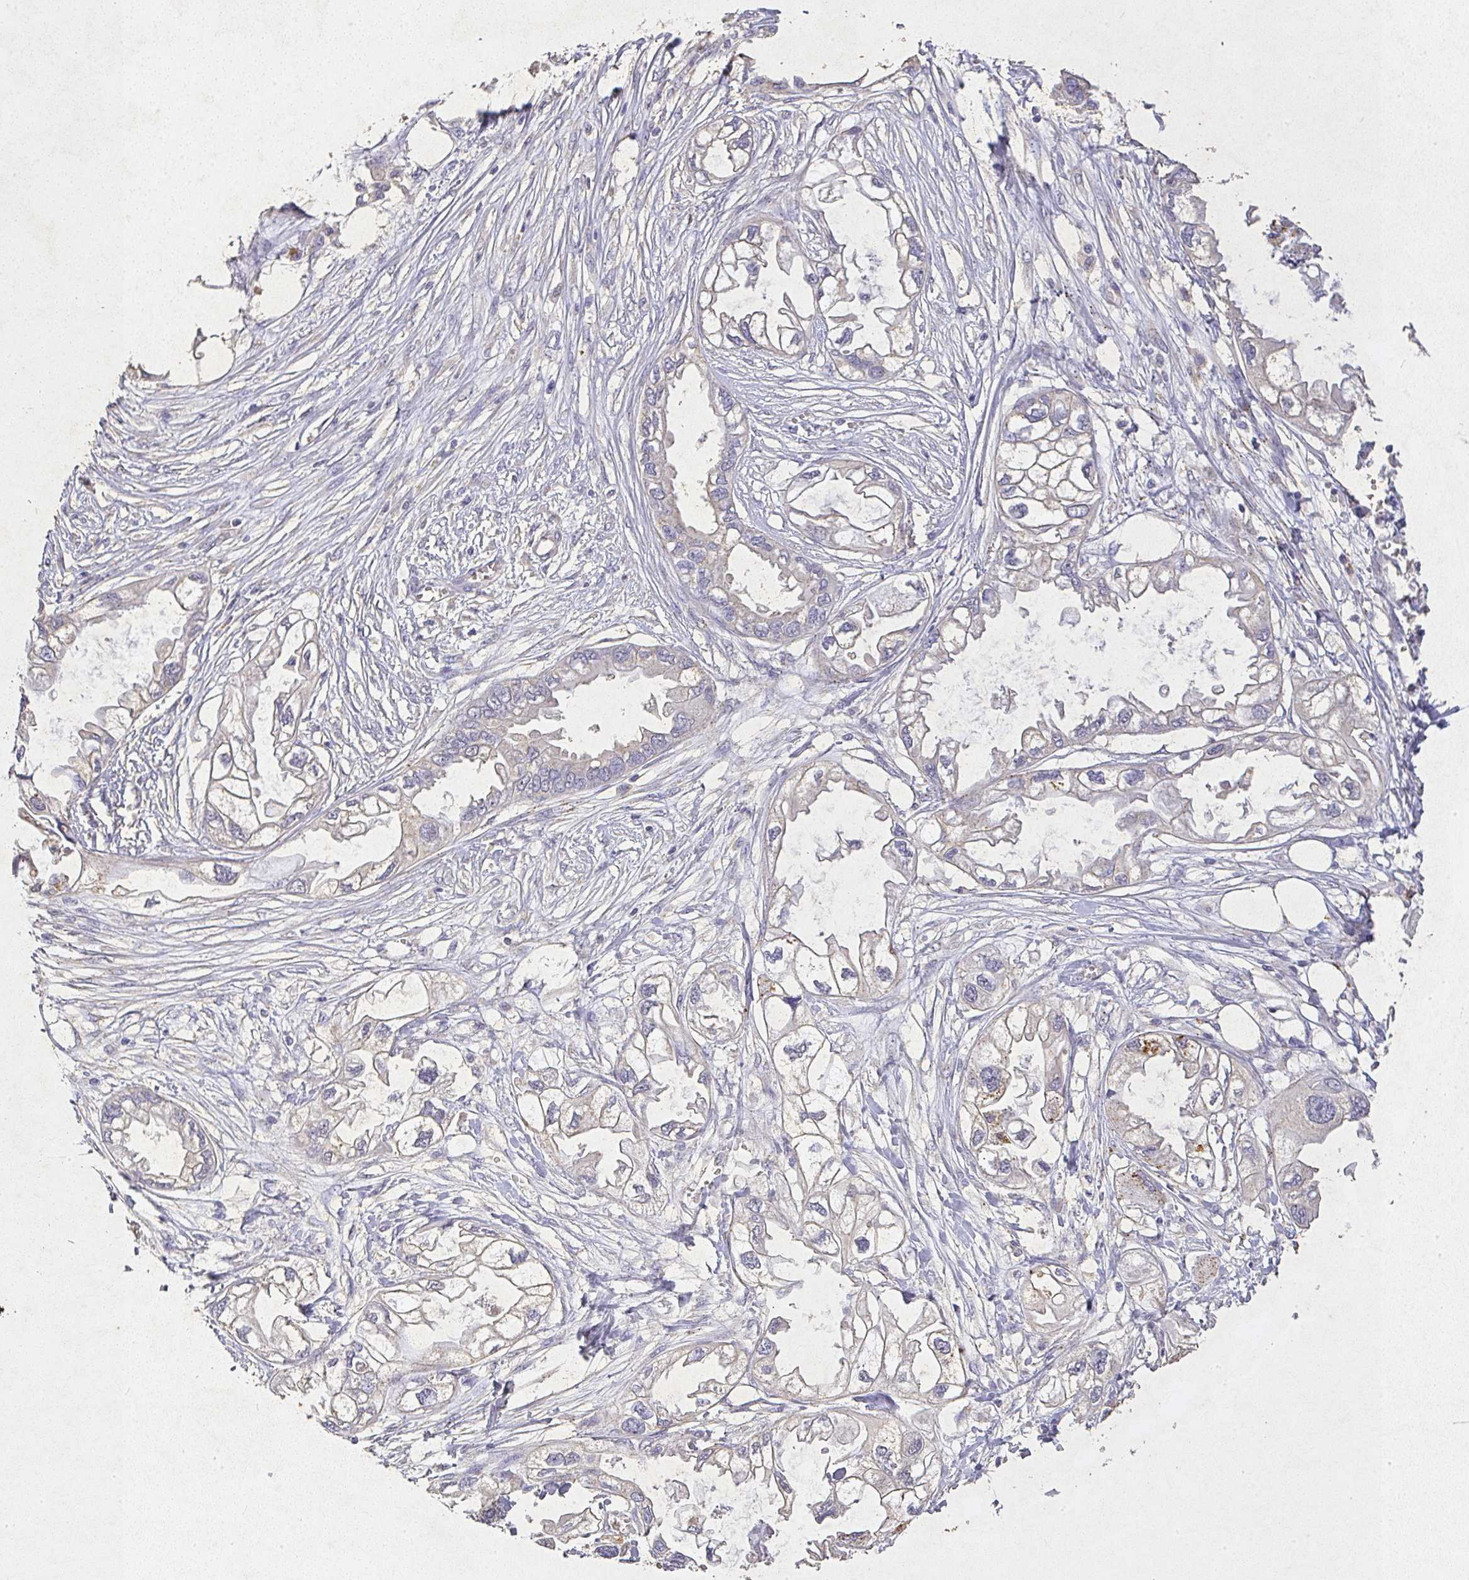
{"staining": {"intensity": "negative", "quantity": "none", "location": "none"}, "tissue": "endometrial cancer", "cell_type": "Tumor cells", "image_type": "cancer", "snomed": [{"axis": "morphology", "description": "Adenocarcinoma, NOS"}, {"axis": "morphology", "description": "Adenocarcinoma, metastatic, NOS"}, {"axis": "topography", "description": "Adipose tissue"}, {"axis": "topography", "description": "Endometrium"}], "caption": "The micrograph reveals no staining of tumor cells in endometrial cancer (adenocarcinoma).", "gene": "RPS2", "patient": {"sex": "female", "age": 67}}